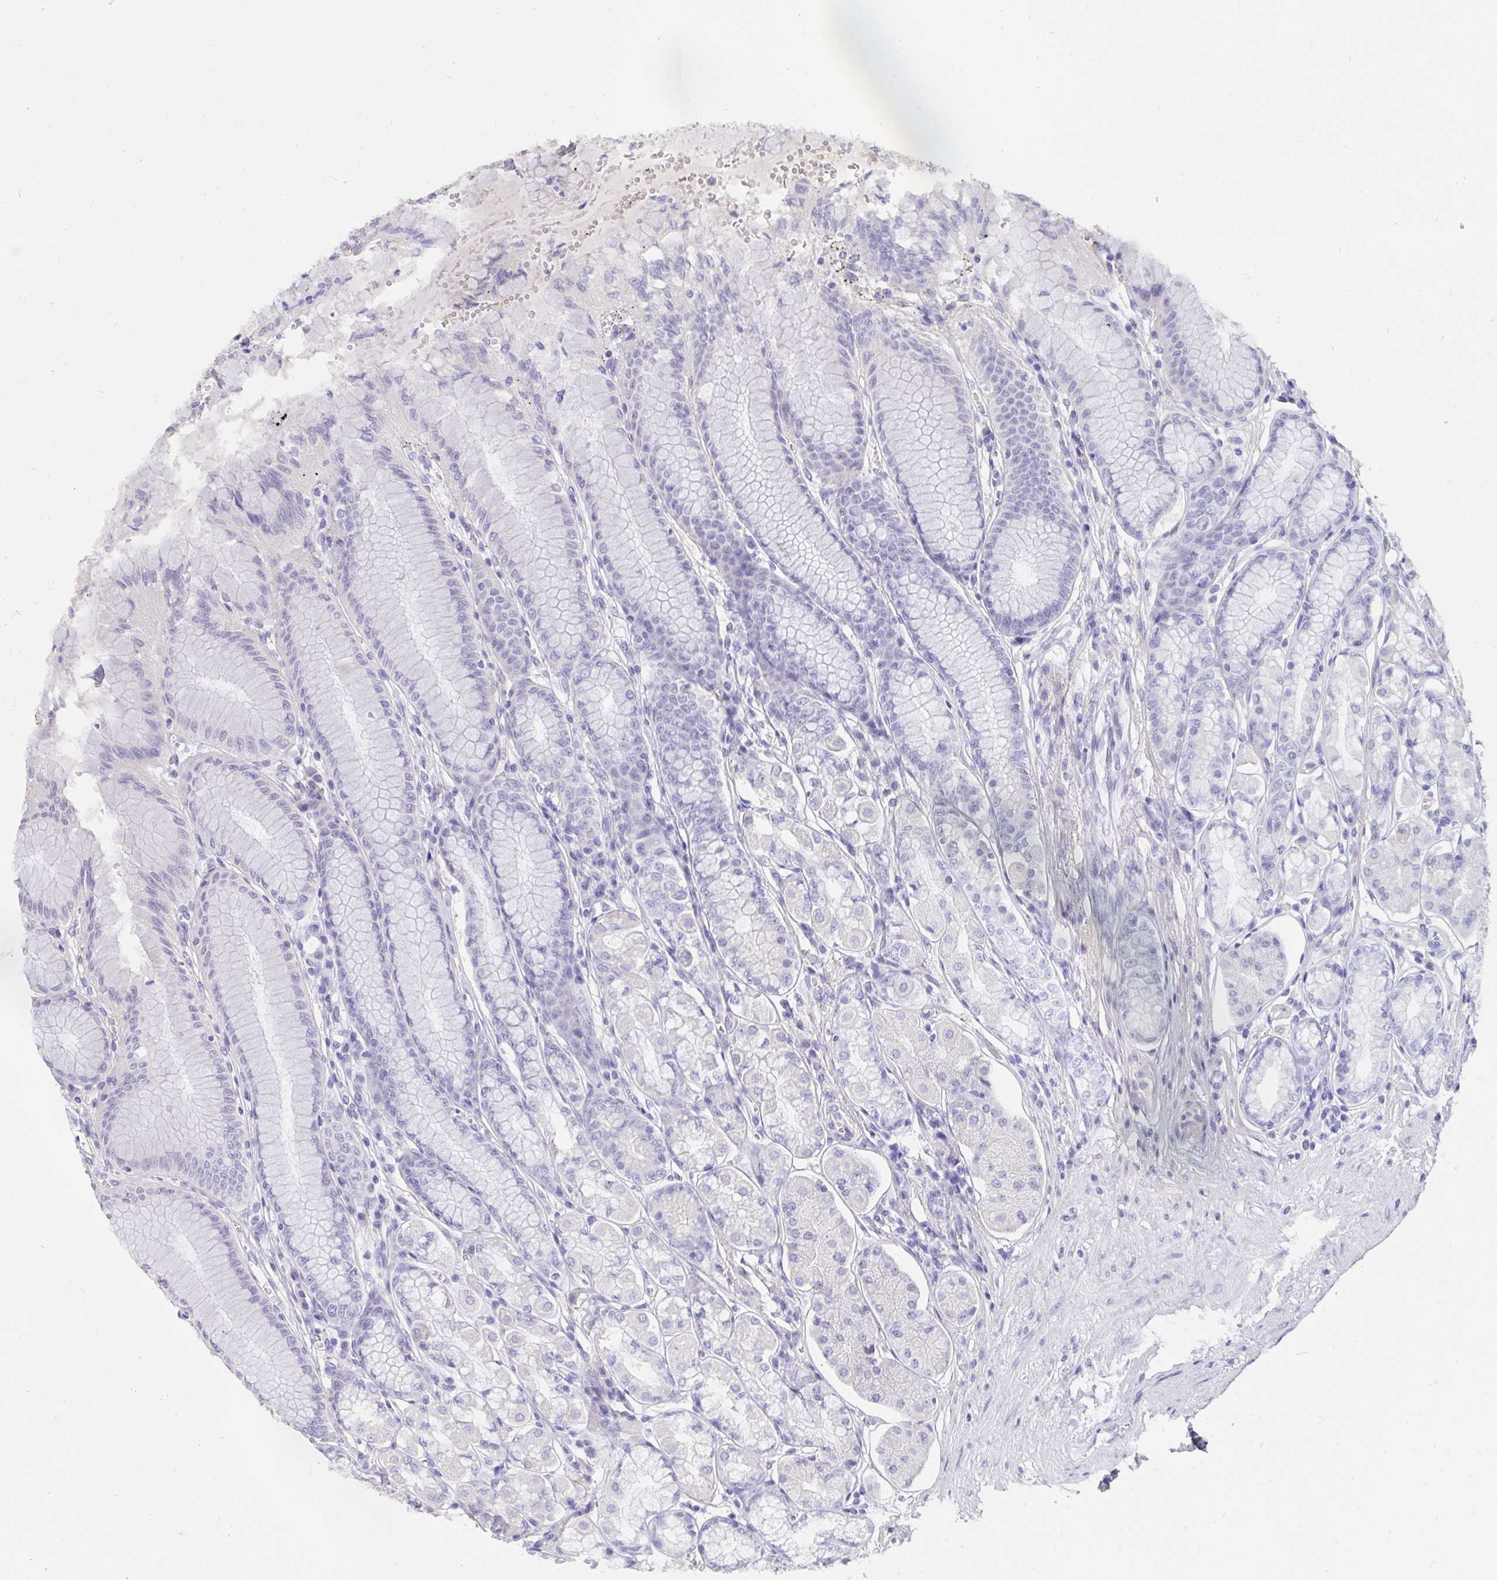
{"staining": {"intensity": "negative", "quantity": "none", "location": "none"}, "tissue": "stomach", "cell_type": "Glandular cells", "image_type": "normal", "snomed": [{"axis": "morphology", "description": "Normal tissue, NOS"}, {"axis": "topography", "description": "Stomach"}, {"axis": "topography", "description": "Stomach, lower"}], "caption": "A high-resolution micrograph shows IHC staining of unremarkable stomach, which displays no significant staining in glandular cells. (DAB IHC, high magnification).", "gene": "TNNC1", "patient": {"sex": "male", "age": 76}}